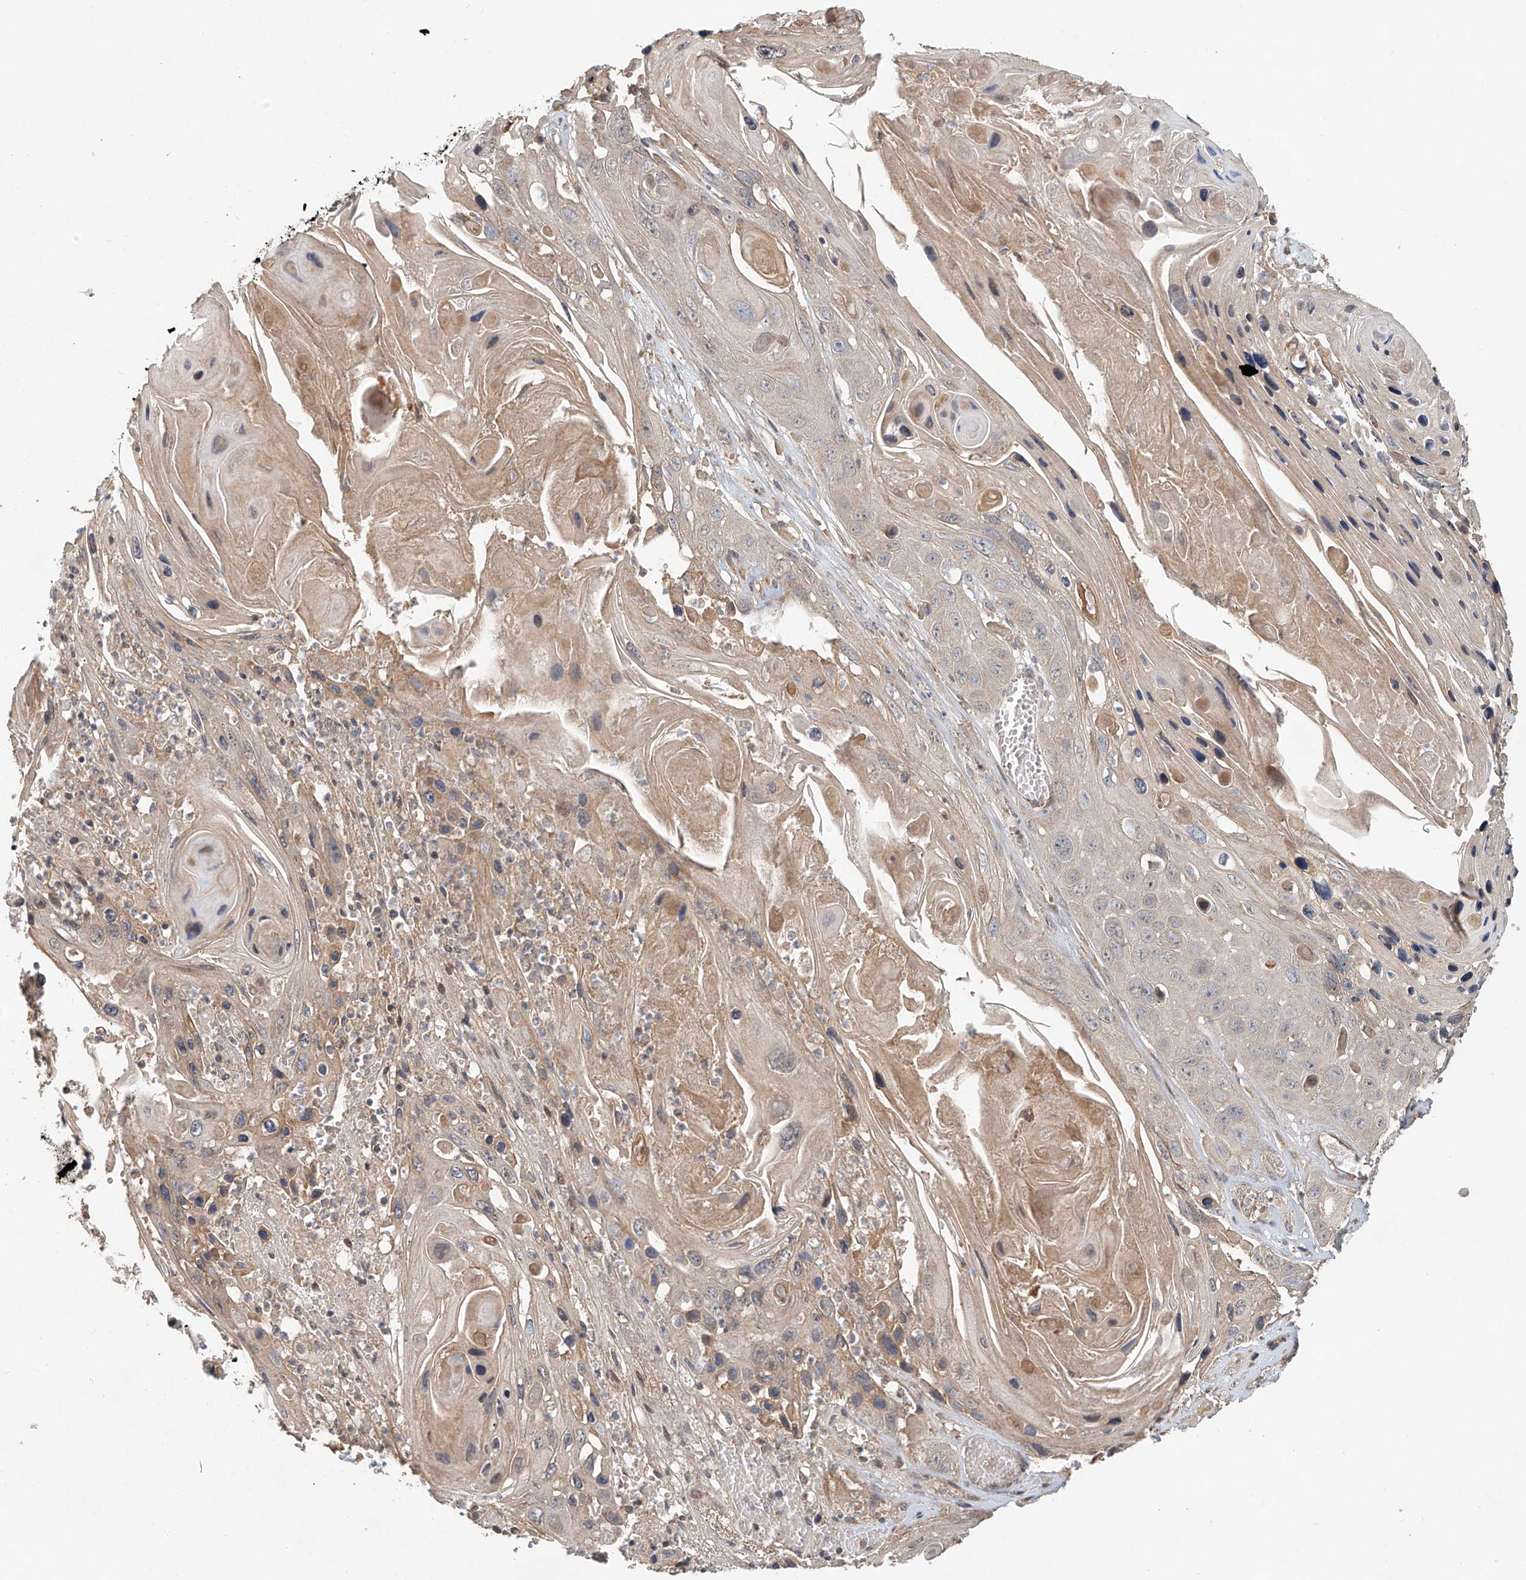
{"staining": {"intensity": "weak", "quantity": "<25%", "location": "cytoplasmic/membranous"}, "tissue": "skin cancer", "cell_type": "Tumor cells", "image_type": "cancer", "snomed": [{"axis": "morphology", "description": "Squamous cell carcinoma, NOS"}, {"axis": "topography", "description": "Skin"}], "caption": "Tumor cells show no significant protein positivity in squamous cell carcinoma (skin).", "gene": "TMEM61", "patient": {"sex": "male", "age": 55}}